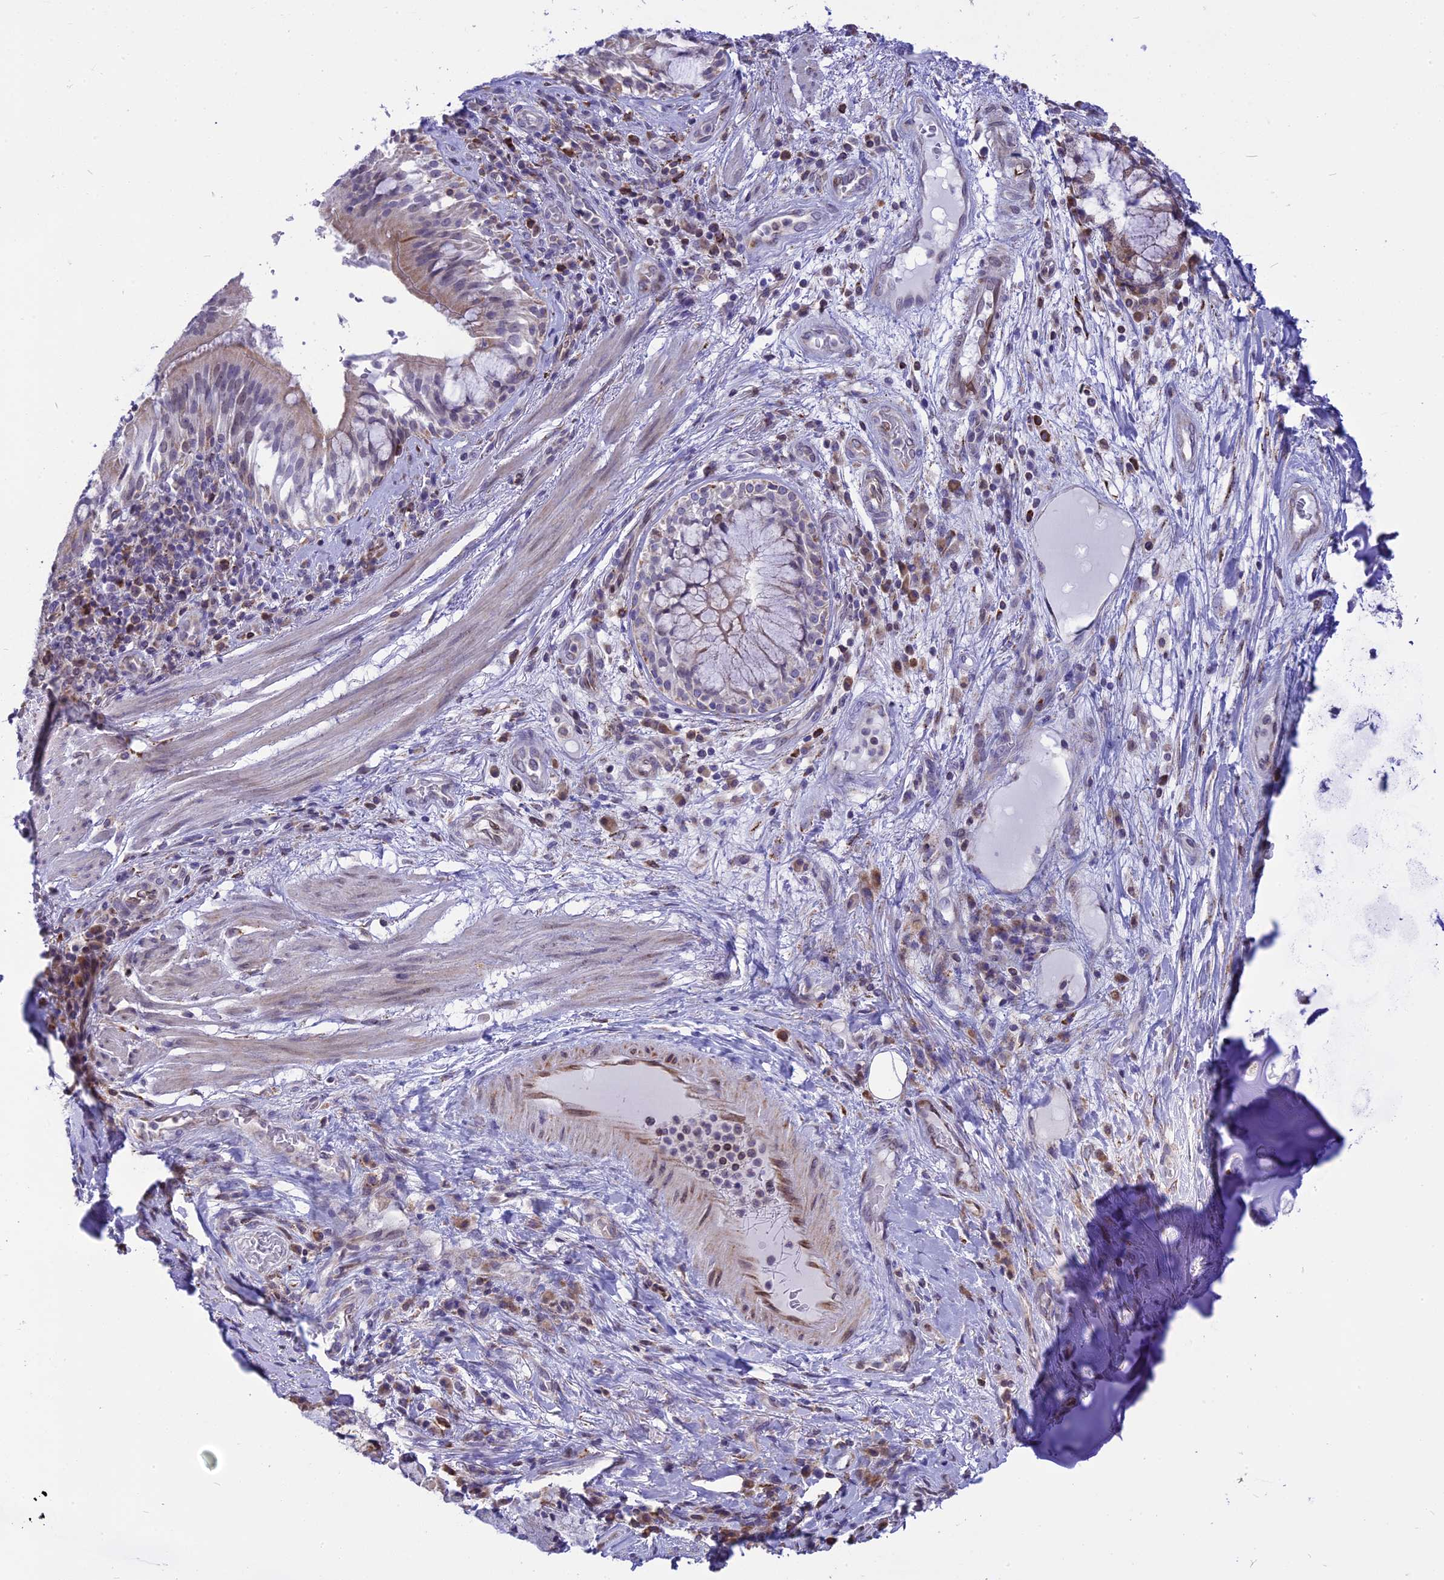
{"staining": {"intensity": "negative", "quantity": "none", "location": "none"}, "tissue": "adipose tissue", "cell_type": "Adipocytes", "image_type": "normal", "snomed": [{"axis": "morphology", "description": "Normal tissue, NOS"}, {"axis": "morphology", "description": "Squamous cell carcinoma, NOS"}, {"axis": "topography", "description": "Bronchus"}, {"axis": "topography", "description": "Lung"}], "caption": "Immunohistochemistry micrograph of normal human adipose tissue stained for a protein (brown), which exhibits no staining in adipocytes.", "gene": "DOC2B", "patient": {"sex": "male", "age": 64}}